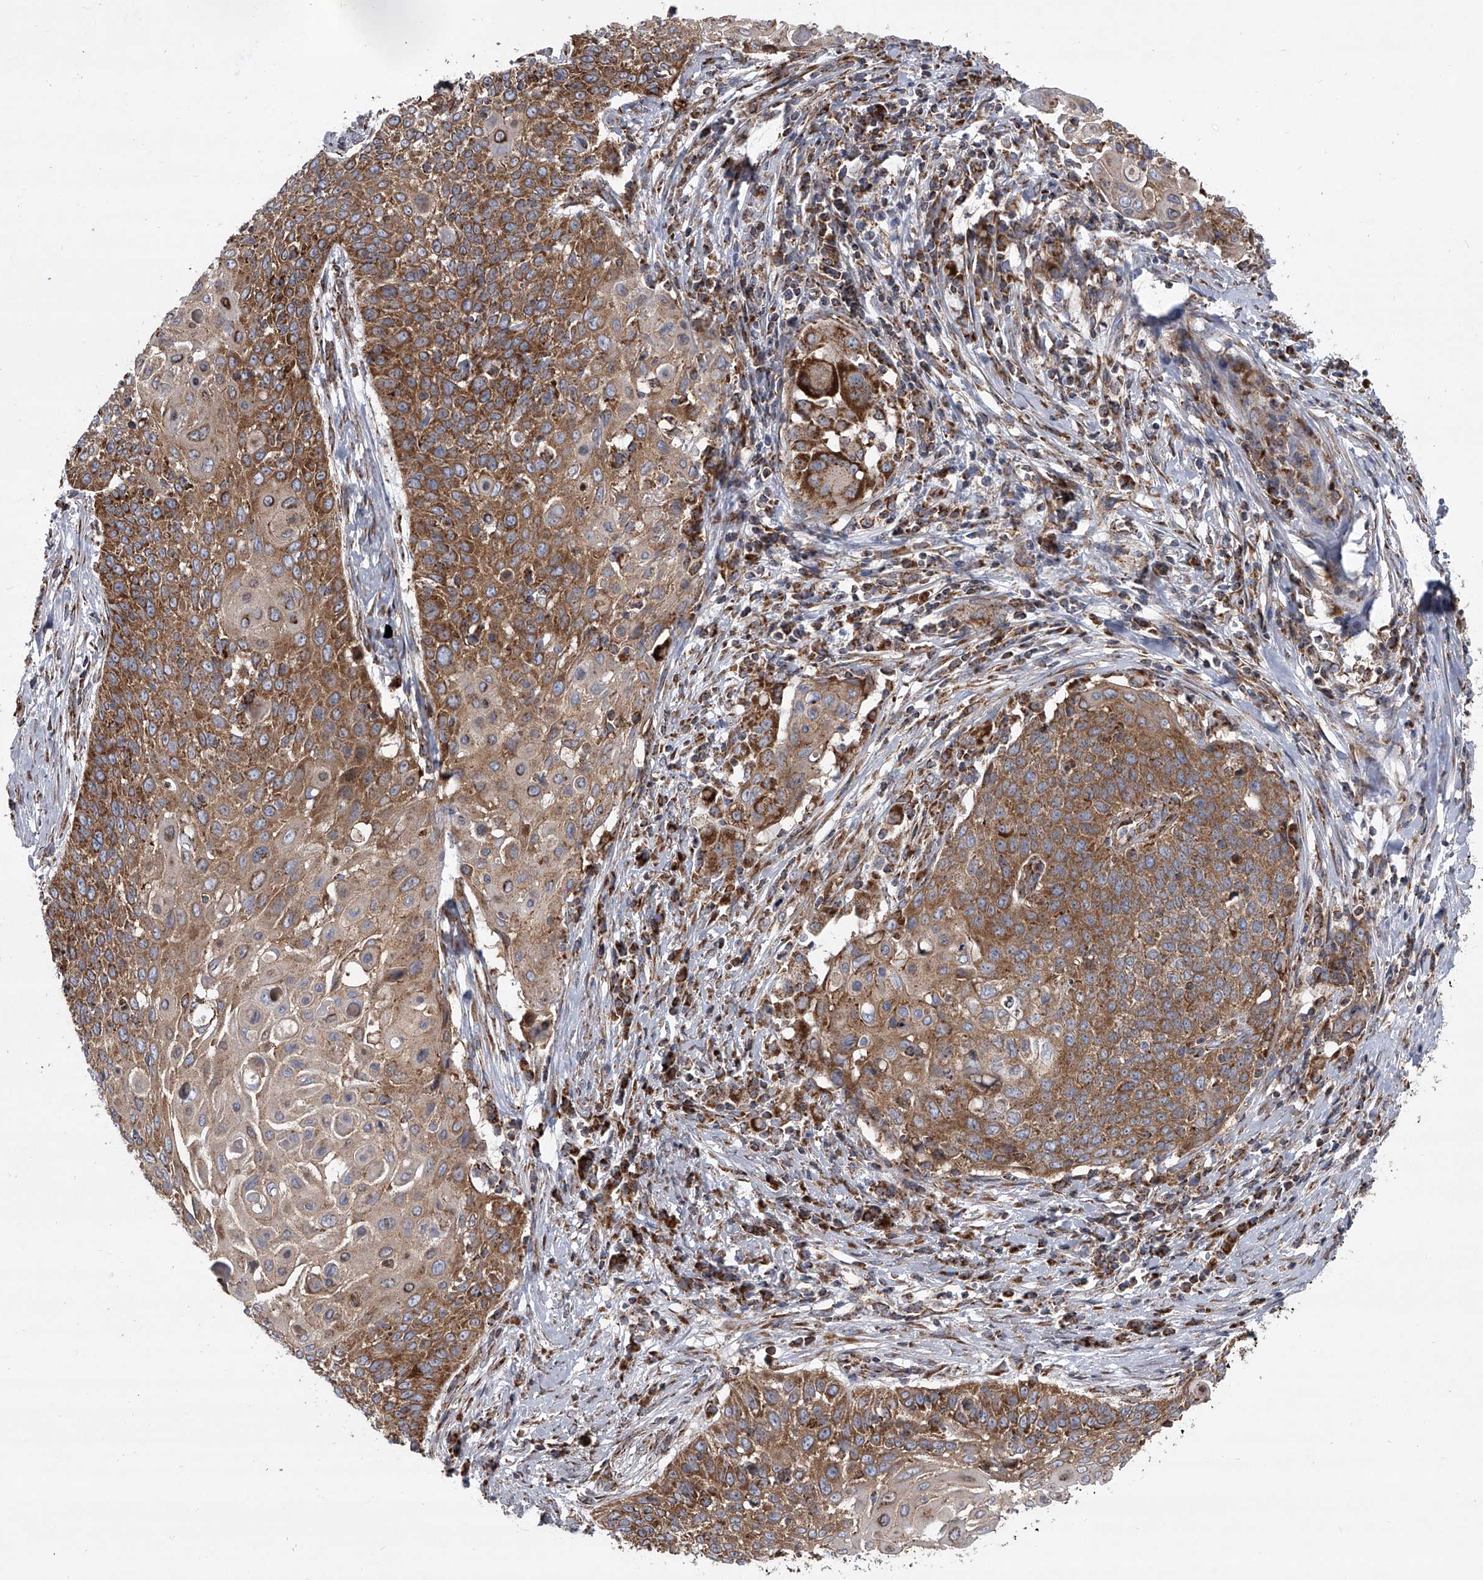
{"staining": {"intensity": "moderate", "quantity": ">75%", "location": "cytoplasmic/membranous"}, "tissue": "cervical cancer", "cell_type": "Tumor cells", "image_type": "cancer", "snomed": [{"axis": "morphology", "description": "Squamous cell carcinoma, NOS"}, {"axis": "topography", "description": "Cervix"}], "caption": "IHC histopathology image of neoplastic tissue: human cervical cancer (squamous cell carcinoma) stained using immunohistochemistry reveals medium levels of moderate protein expression localized specifically in the cytoplasmic/membranous of tumor cells, appearing as a cytoplasmic/membranous brown color.", "gene": "ZC3H15", "patient": {"sex": "female", "age": 39}}